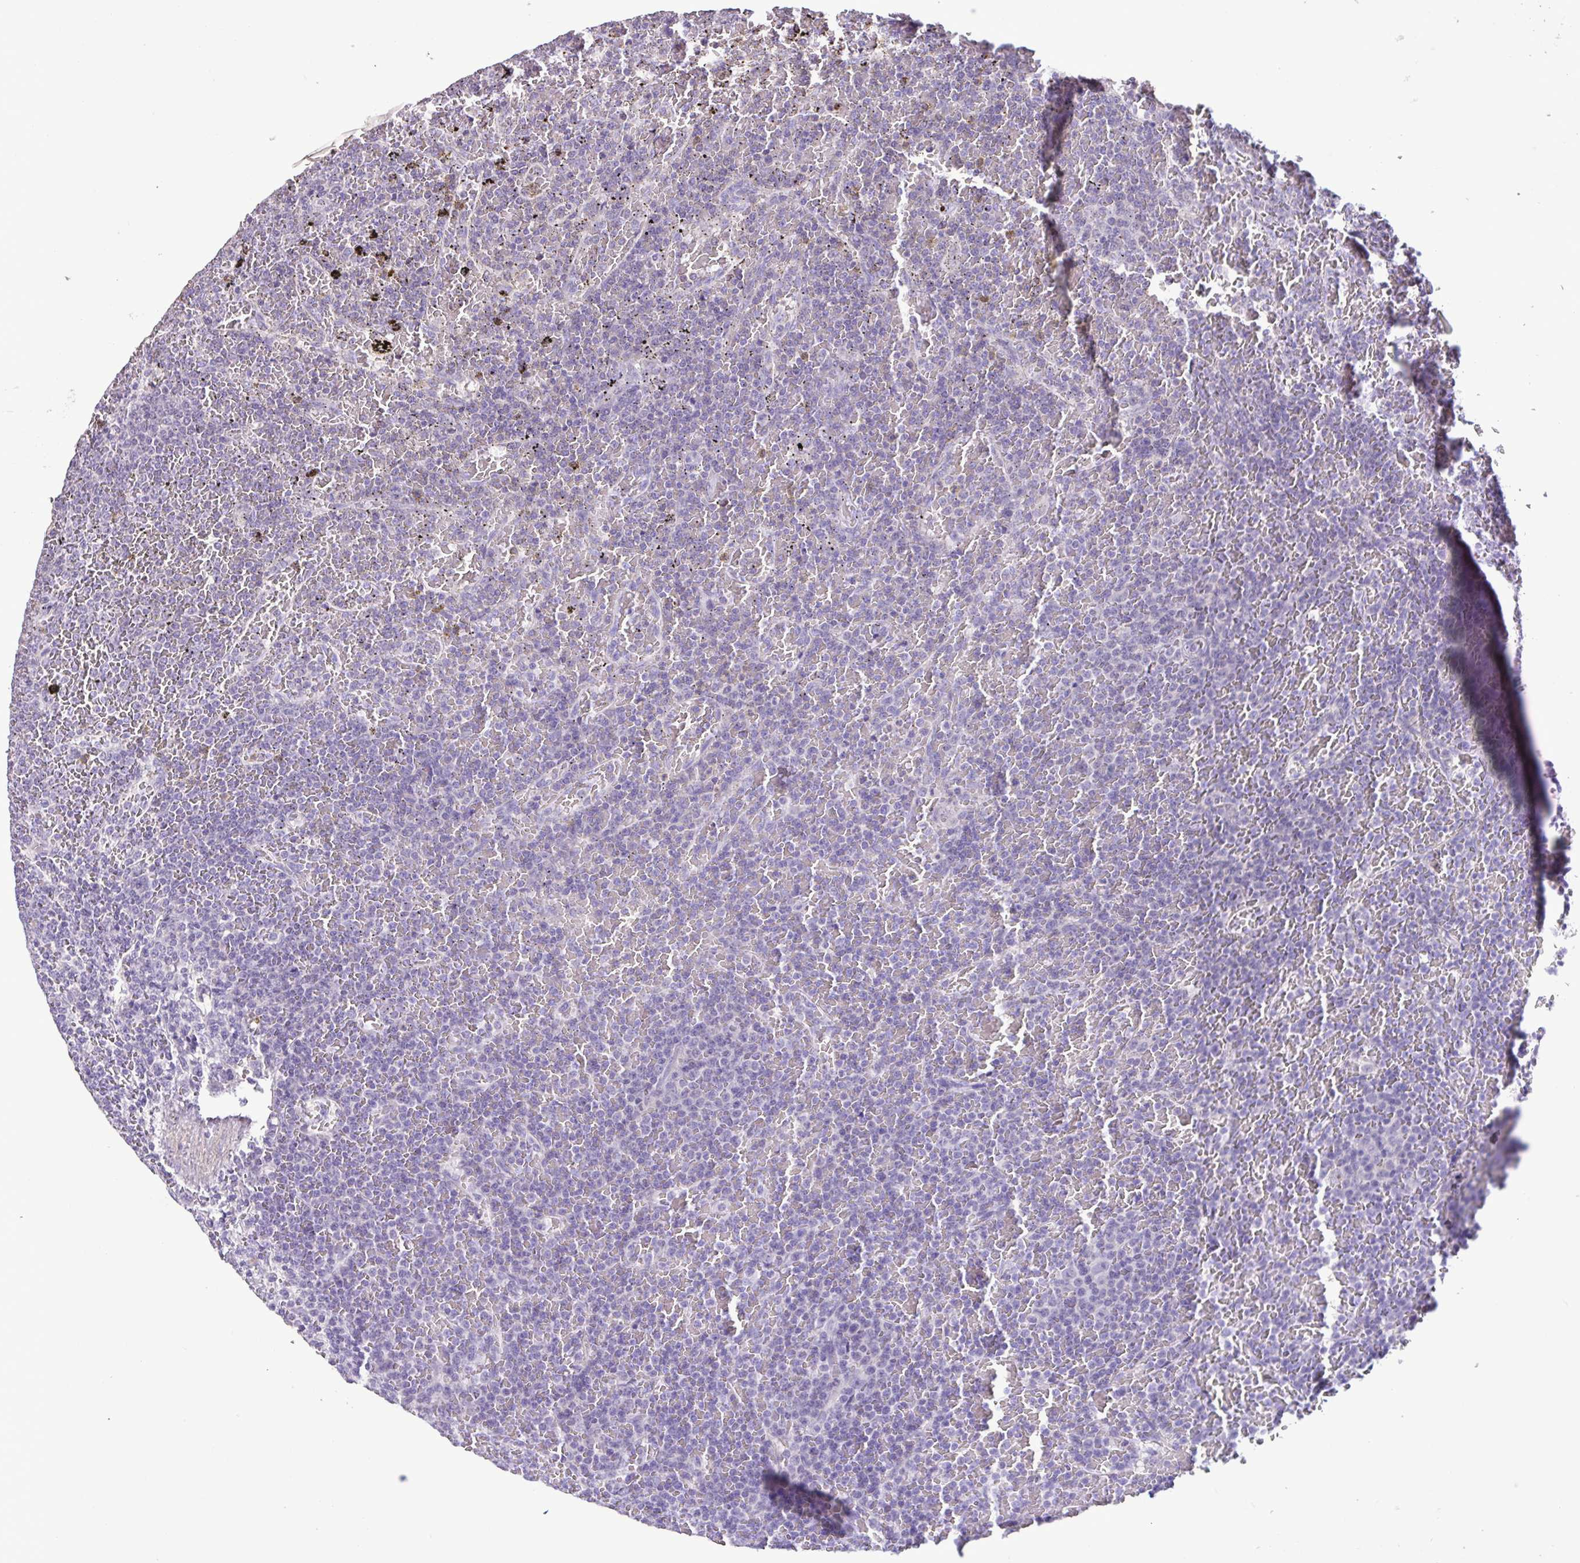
{"staining": {"intensity": "negative", "quantity": "none", "location": "none"}, "tissue": "lymphoma", "cell_type": "Tumor cells", "image_type": "cancer", "snomed": [{"axis": "morphology", "description": "Malignant lymphoma, non-Hodgkin's type, Low grade"}, {"axis": "topography", "description": "Spleen"}], "caption": "Lymphoma was stained to show a protein in brown. There is no significant staining in tumor cells.", "gene": "PLA2G4E", "patient": {"sex": "female", "age": 77}}